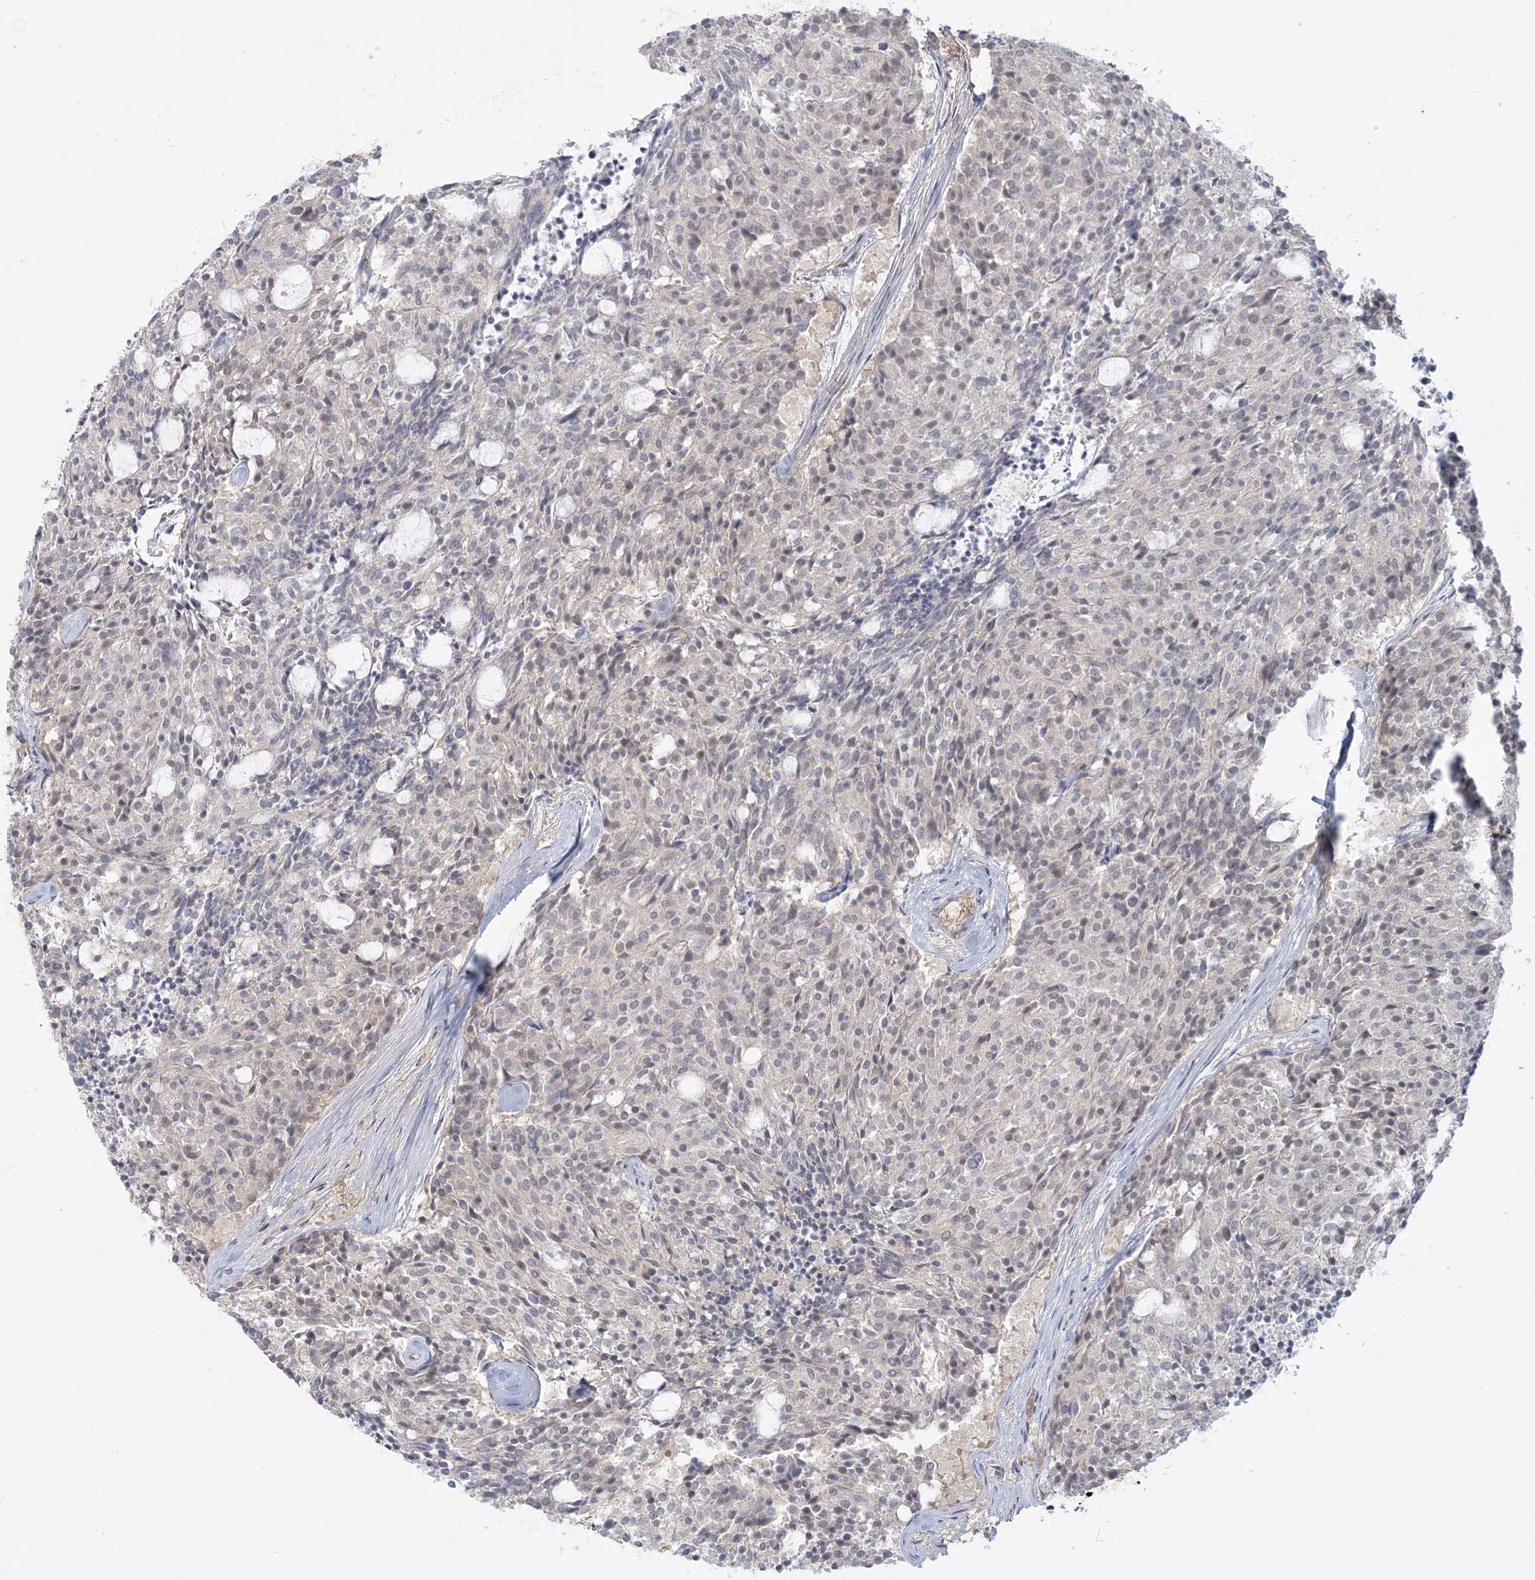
{"staining": {"intensity": "weak", "quantity": "<25%", "location": "nuclear"}, "tissue": "carcinoid", "cell_type": "Tumor cells", "image_type": "cancer", "snomed": [{"axis": "morphology", "description": "Carcinoid, malignant, NOS"}, {"axis": "topography", "description": "Pancreas"}], "caption": "A micrograph of human malignant carcinoid is negative for staining in tumor cells.", "gene": "ANKS1A", "patient": {"sex": "female", "age": 54}}